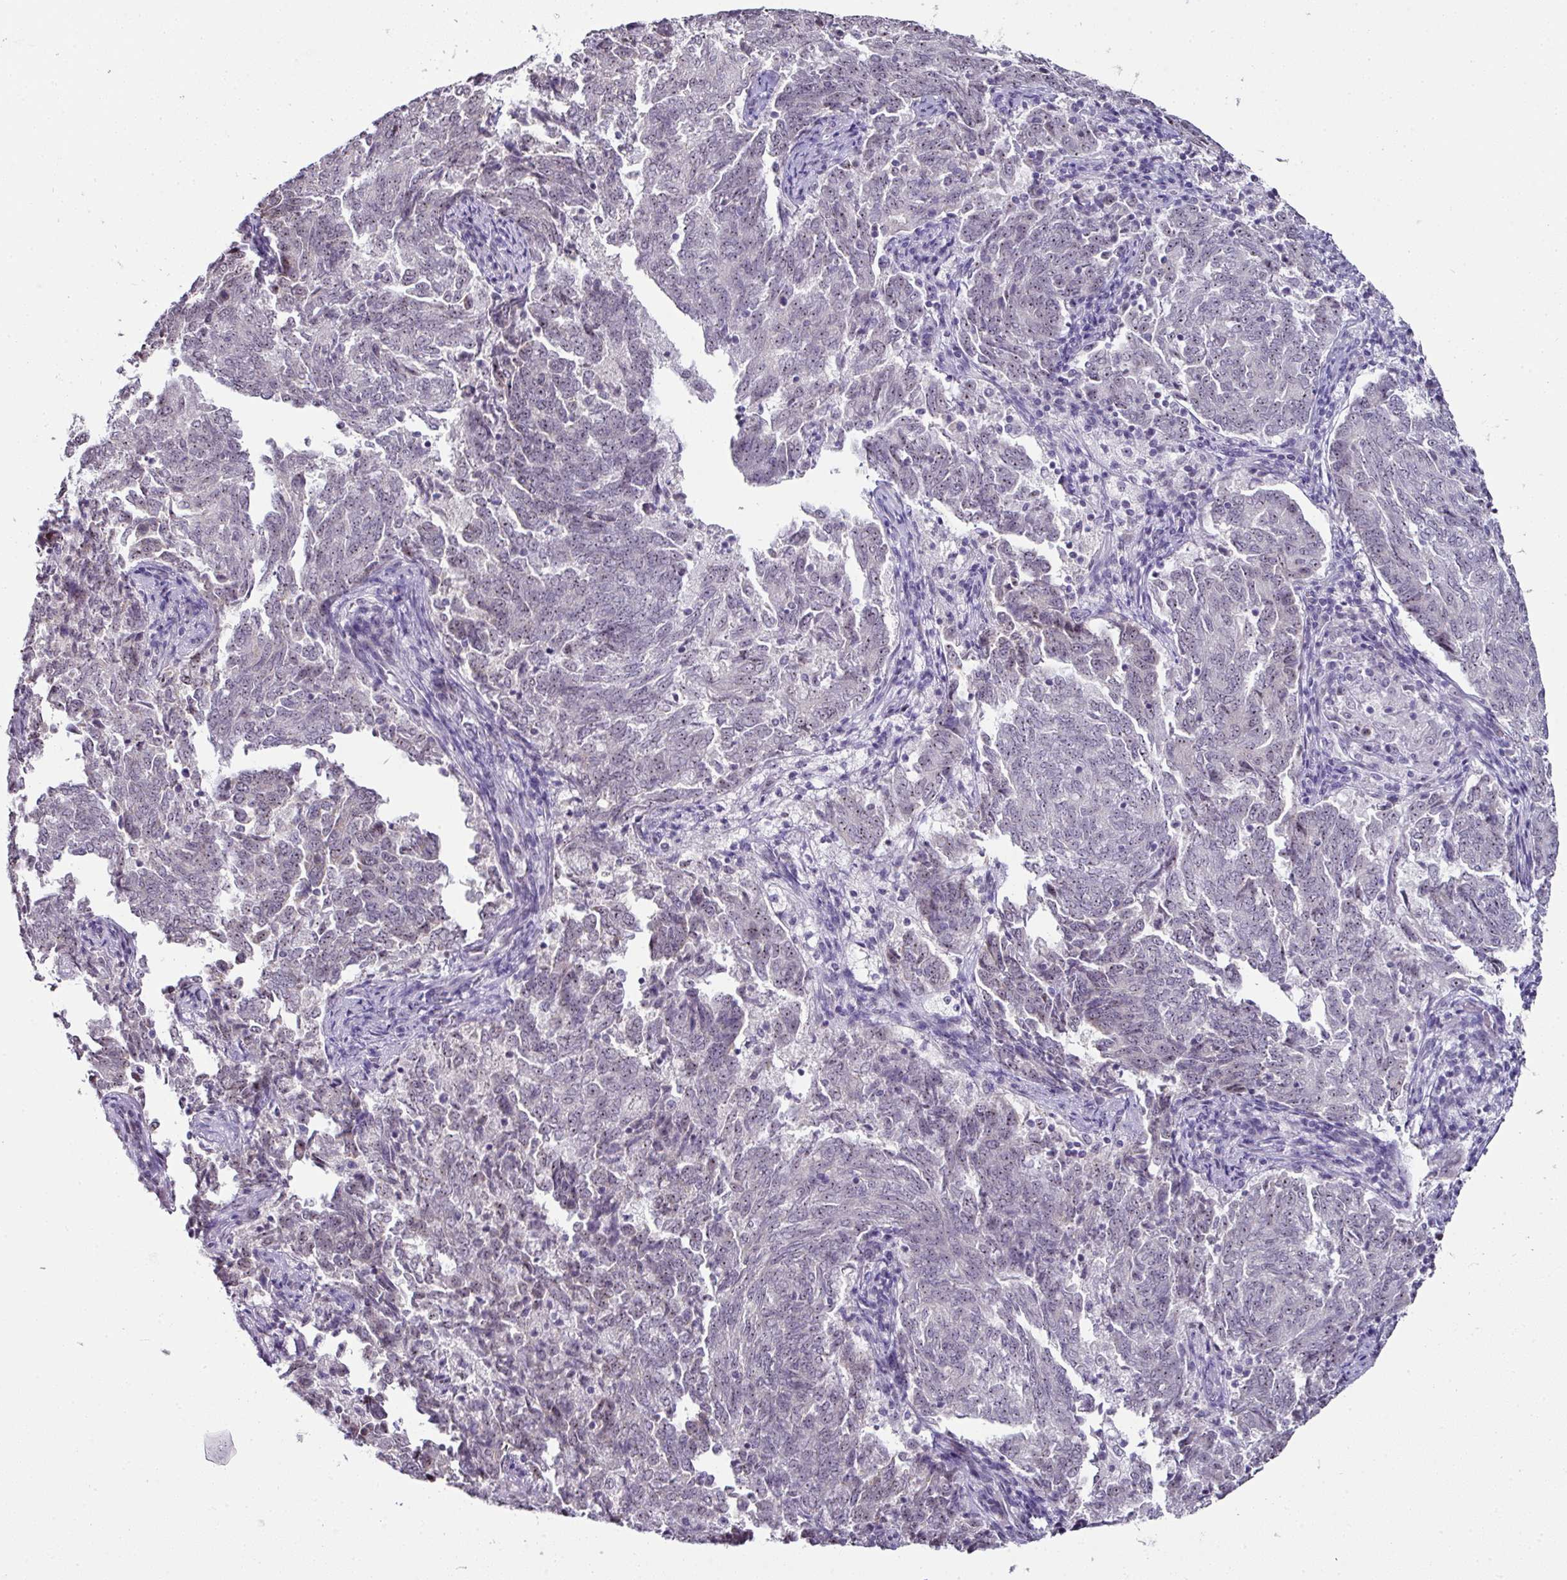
{"staining": {"intensity": "weak", "quantity": "<25%", "location": "cytoplasmic/membranous,nuclear"}, "tissue": "endometrial cancer", "cell_type": "Tumor cells", "image_type": "cancer", "snomed": [{"axis": "morphology", "description": "Adenocarcinoma, NOS"}, {"axis": "topography", "description": "Endometrium"}], "caption": "Endometrial cancer (adenocarcinoma) was stained to show a protein in brown. There is no significant staining in tumor cells.", "gene": "NACC2", "patient": {"sex": "female", "age": 80}}